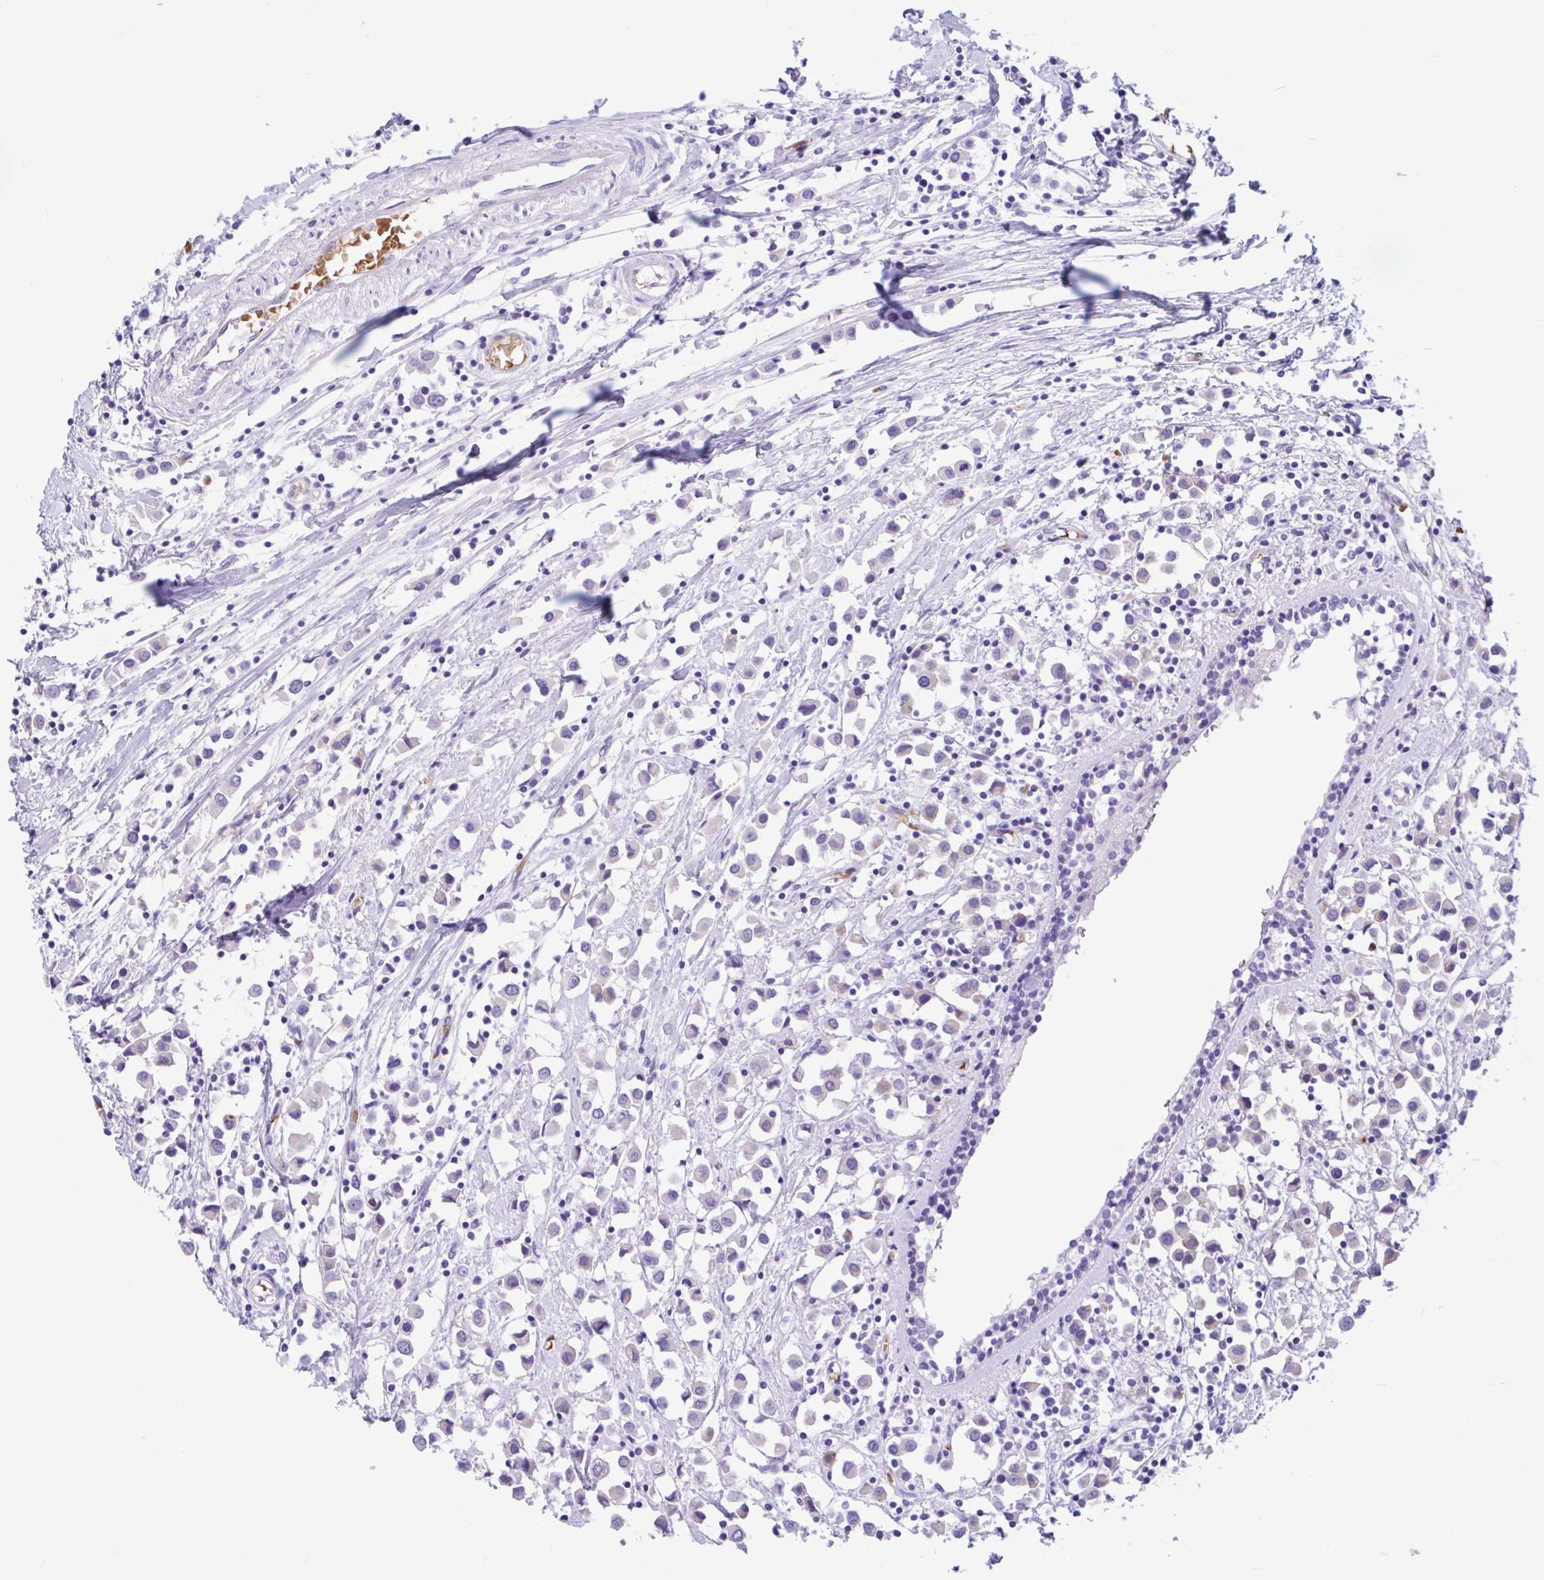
{"staining": {"intensity": "negative", "quantity": "none", "location": "none"}, "tissue": "breast cancer", "cell_type": "Tumor cells", "image_type": "cancer", "snomed": [{"axis": "morphology", "description": "Duct carcinoma"}, {"axis": "topography", "description": "Breast"}], "caption": "There is no significant positivity in tumor cells of breast infiltrating ductal carcinoma.", "gene": "TMEM79", "patient": {"sex": "female", "age": 61}}